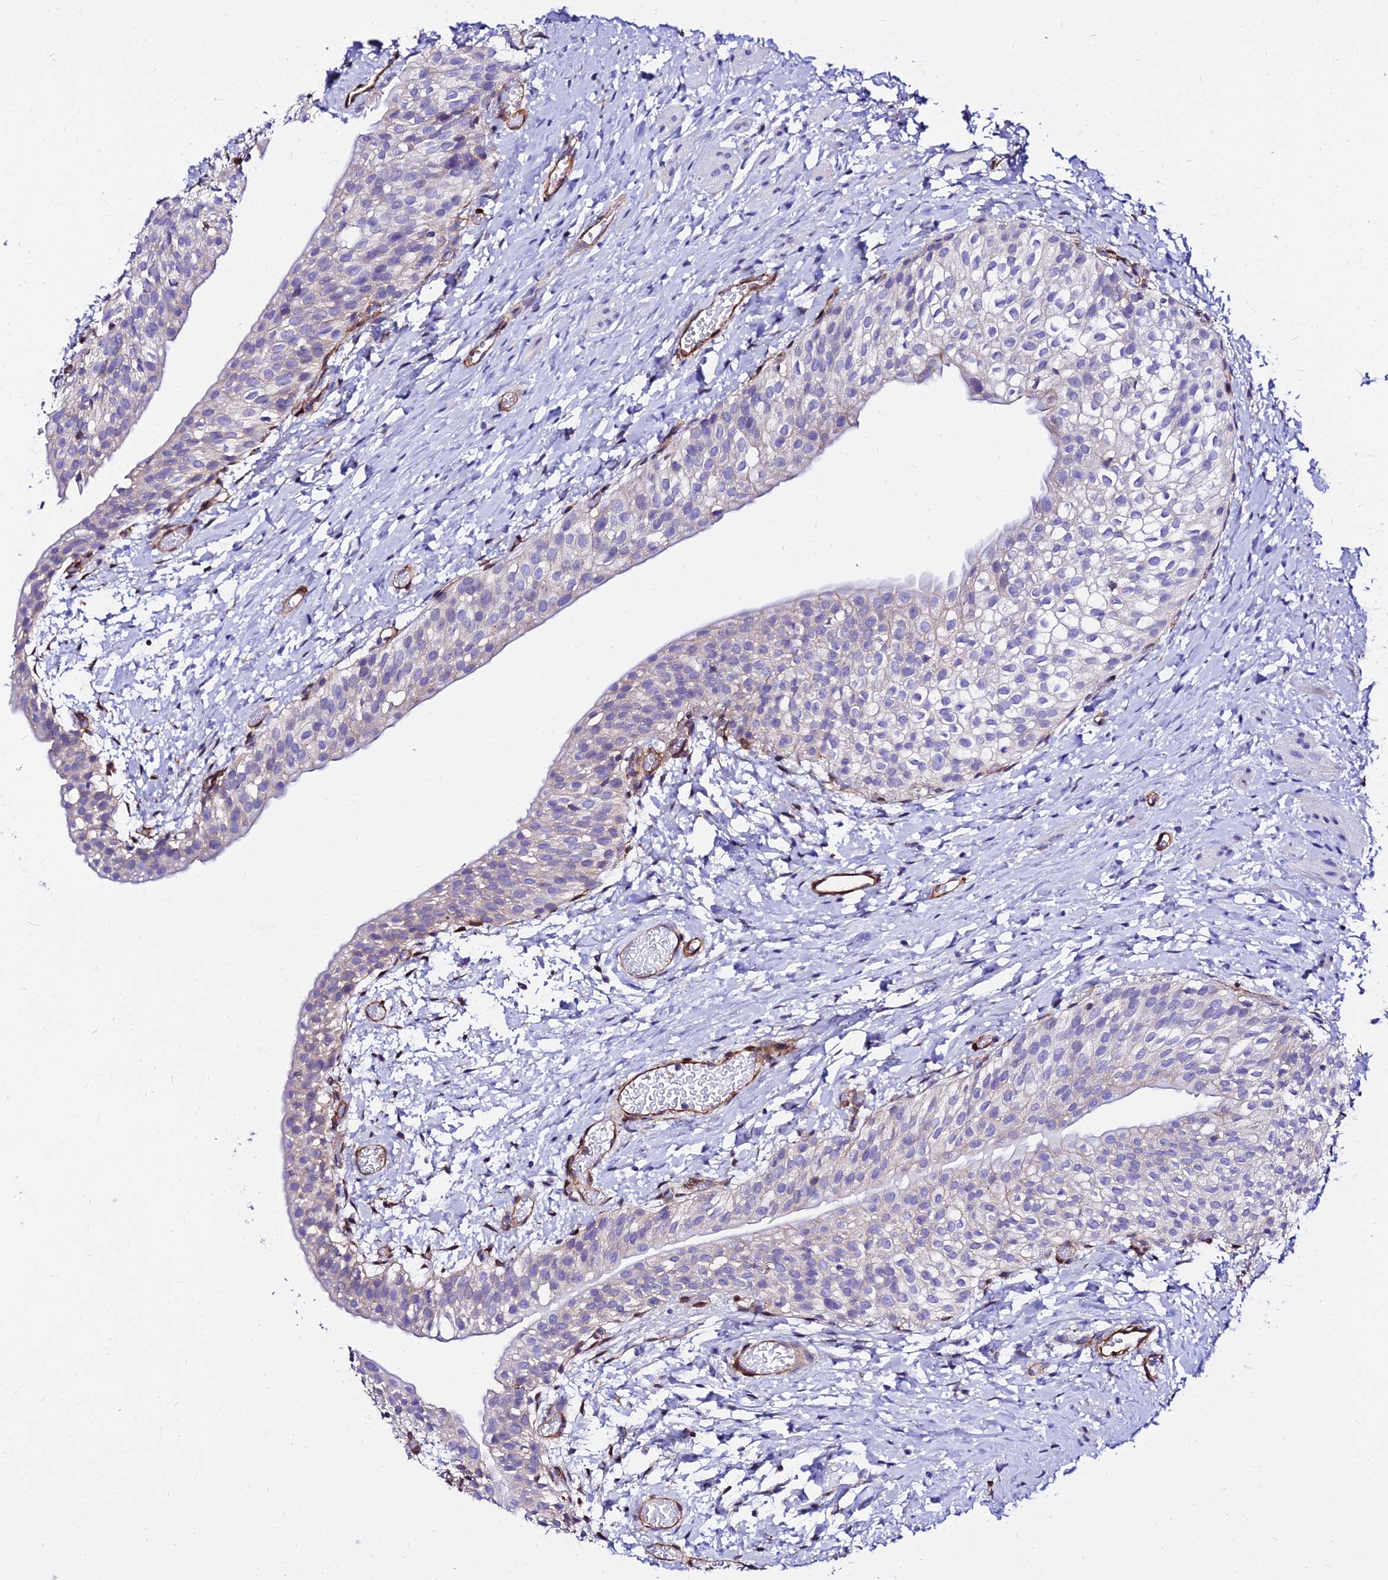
{"staining": {"intensity": "weak", "quantity": "<25%", "location": "cytoplasmic/membranous"}, "tissue": "urinary bladder", "cell_type": "Urothelial cells", "image_type": "normal", "snomed": [{"axis": "morphology", "description": "Normal tissue, NOS"}, {"axis": "topography", "description": "Urinary bladder"}], "caption": "There is no significant positivity in urothelial cells of urinary bladder. Nuclei are stained in blue.", "gene": "CSRP1", "patient": {"sex": "male", "age": 1}}